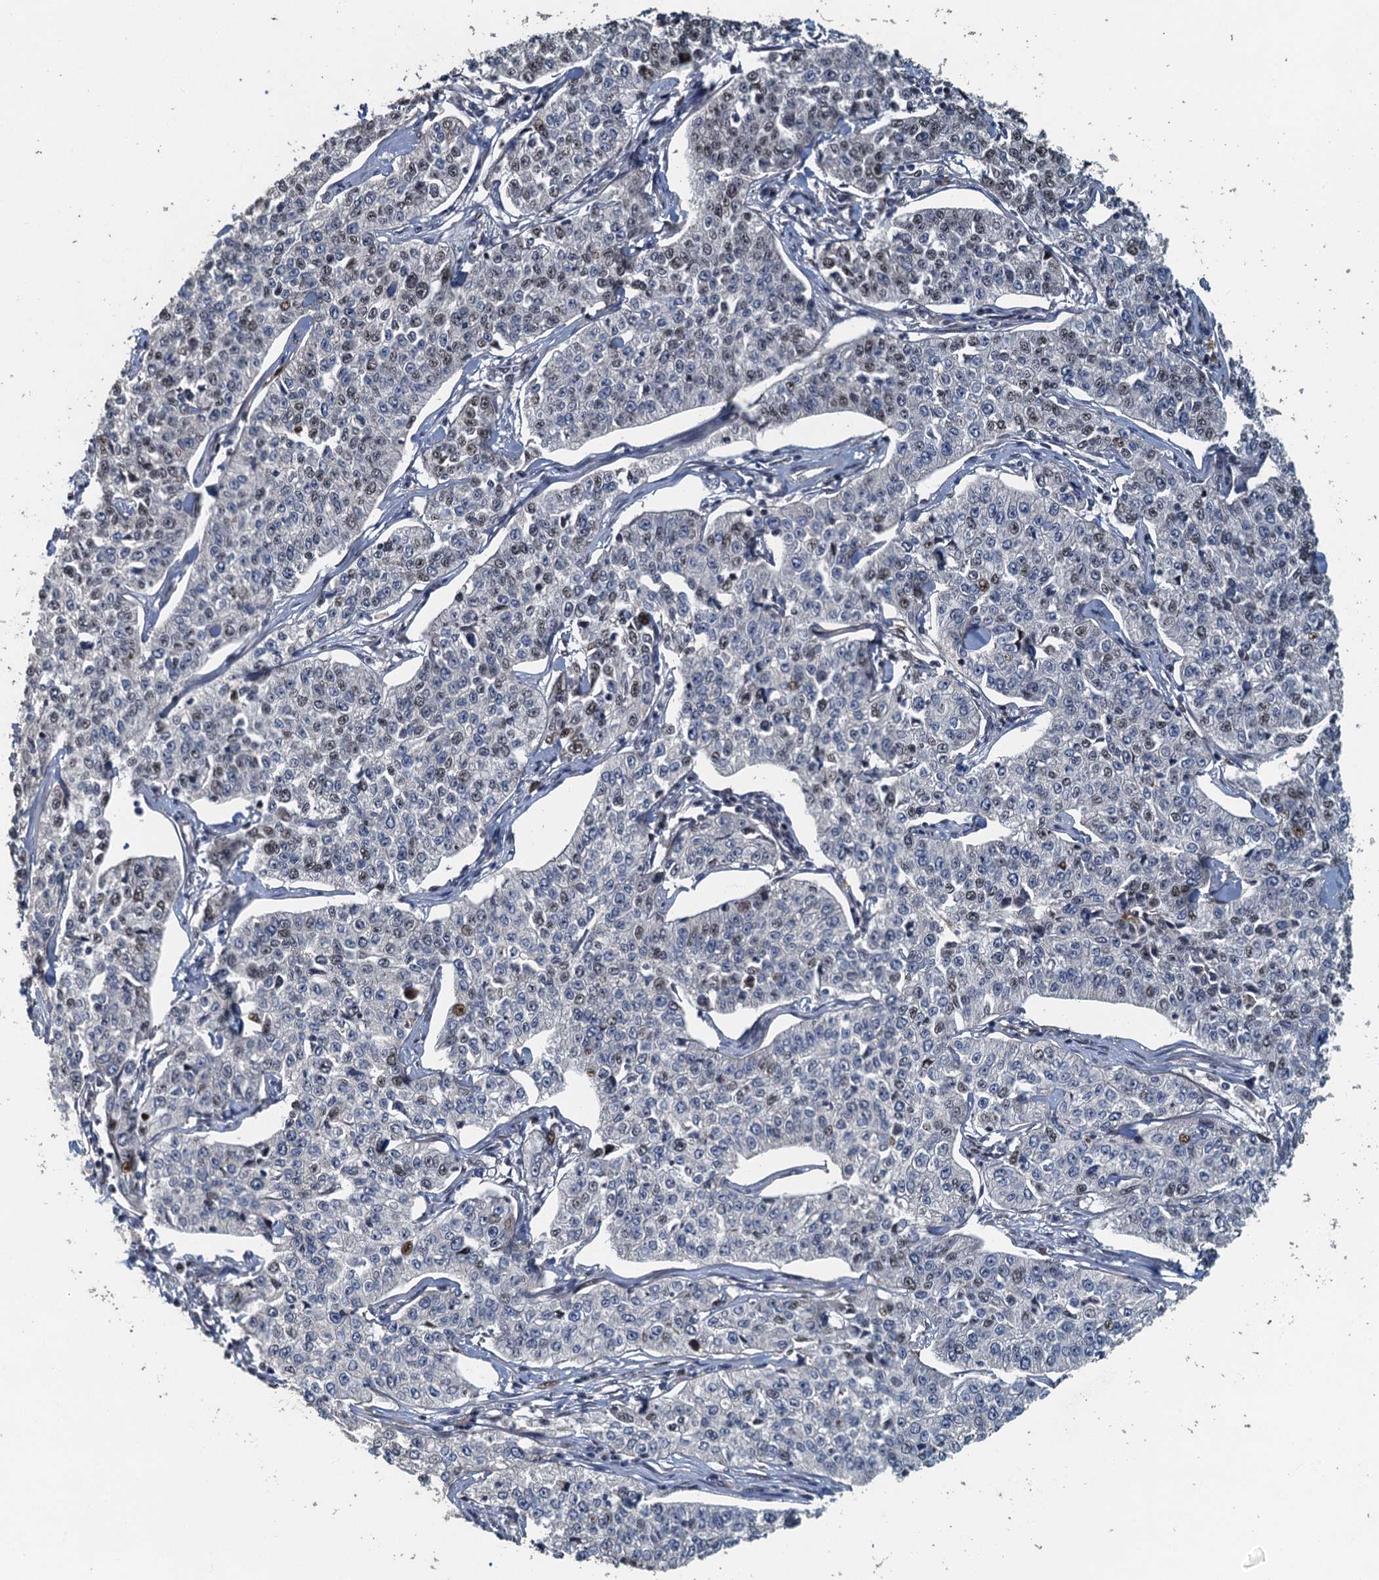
{"staining": {"intensity": "weak", "quantity": "<25%", "location": "nuclear"}, "tissue": "cervical cancer", "cell_type": "Tumor cells", "image_type": "cancer", "snomed": [{"axis": "morphology", "description": "Squamous cell carcinoma, NOS"}, {"axis": "topography", "description": "Cervix"}], "caption": "Immunohistochemical staining of cervical squamous cell carcinoma exhibits no significant expression in tumor cells.", "gene": "AGRN", "patient": {"sex": "female", "age": 35}}